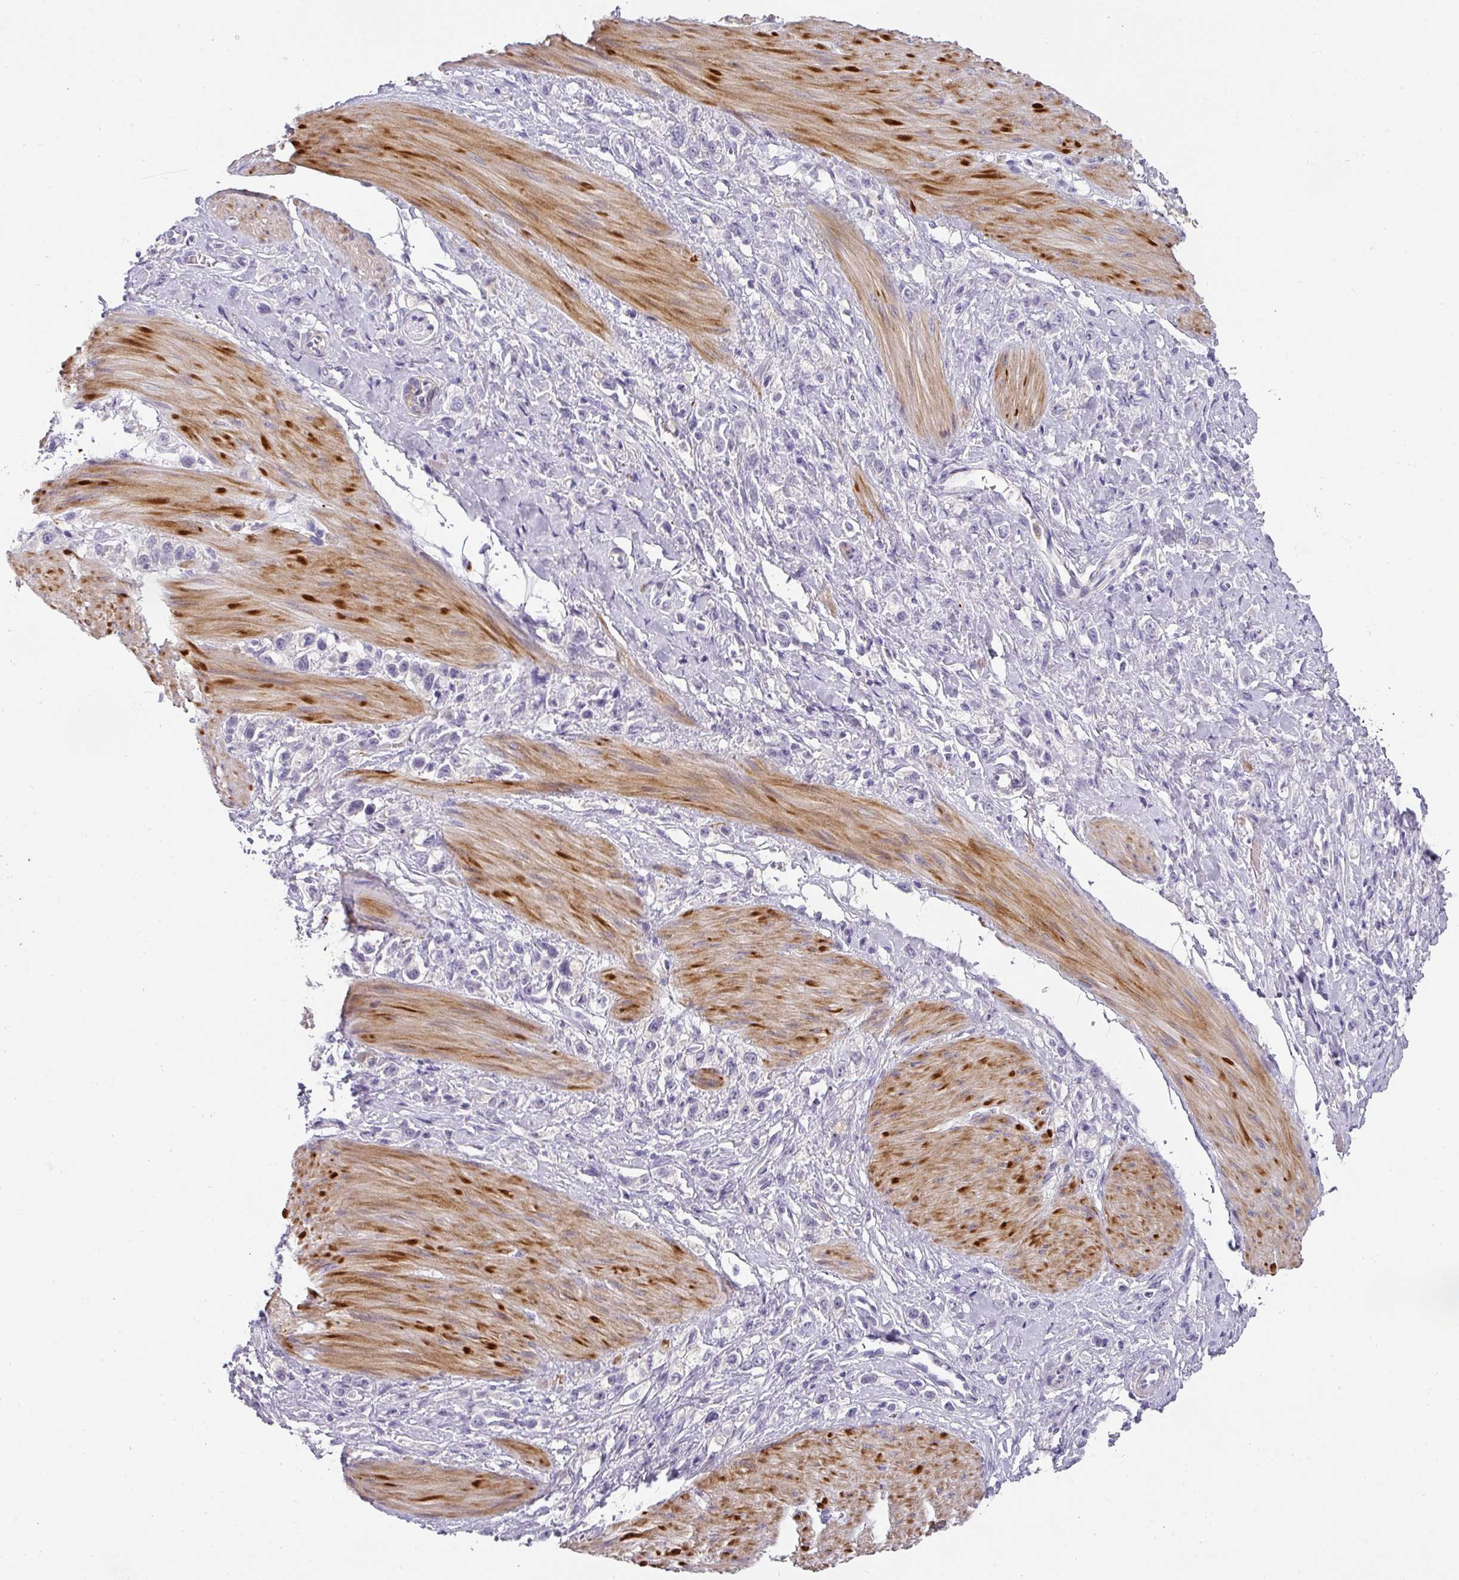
{"staining": {"intensity": "negative", "quantity": "none", "location": "none"}, "tissue": "stomach cancer", "cell_type": "Tumor cells", "image_type": "cancer", "snomed": [{"axis": "morphology", "description": "Adenocarcinoma, NOS"}, {"axis": "topography", "description": "Stomach"}], "caption": "The image exhibits no staining of tumor cells in stomach cancer.", "gene": "BTLA", "patient": {"sex": "female", "age": 65}}